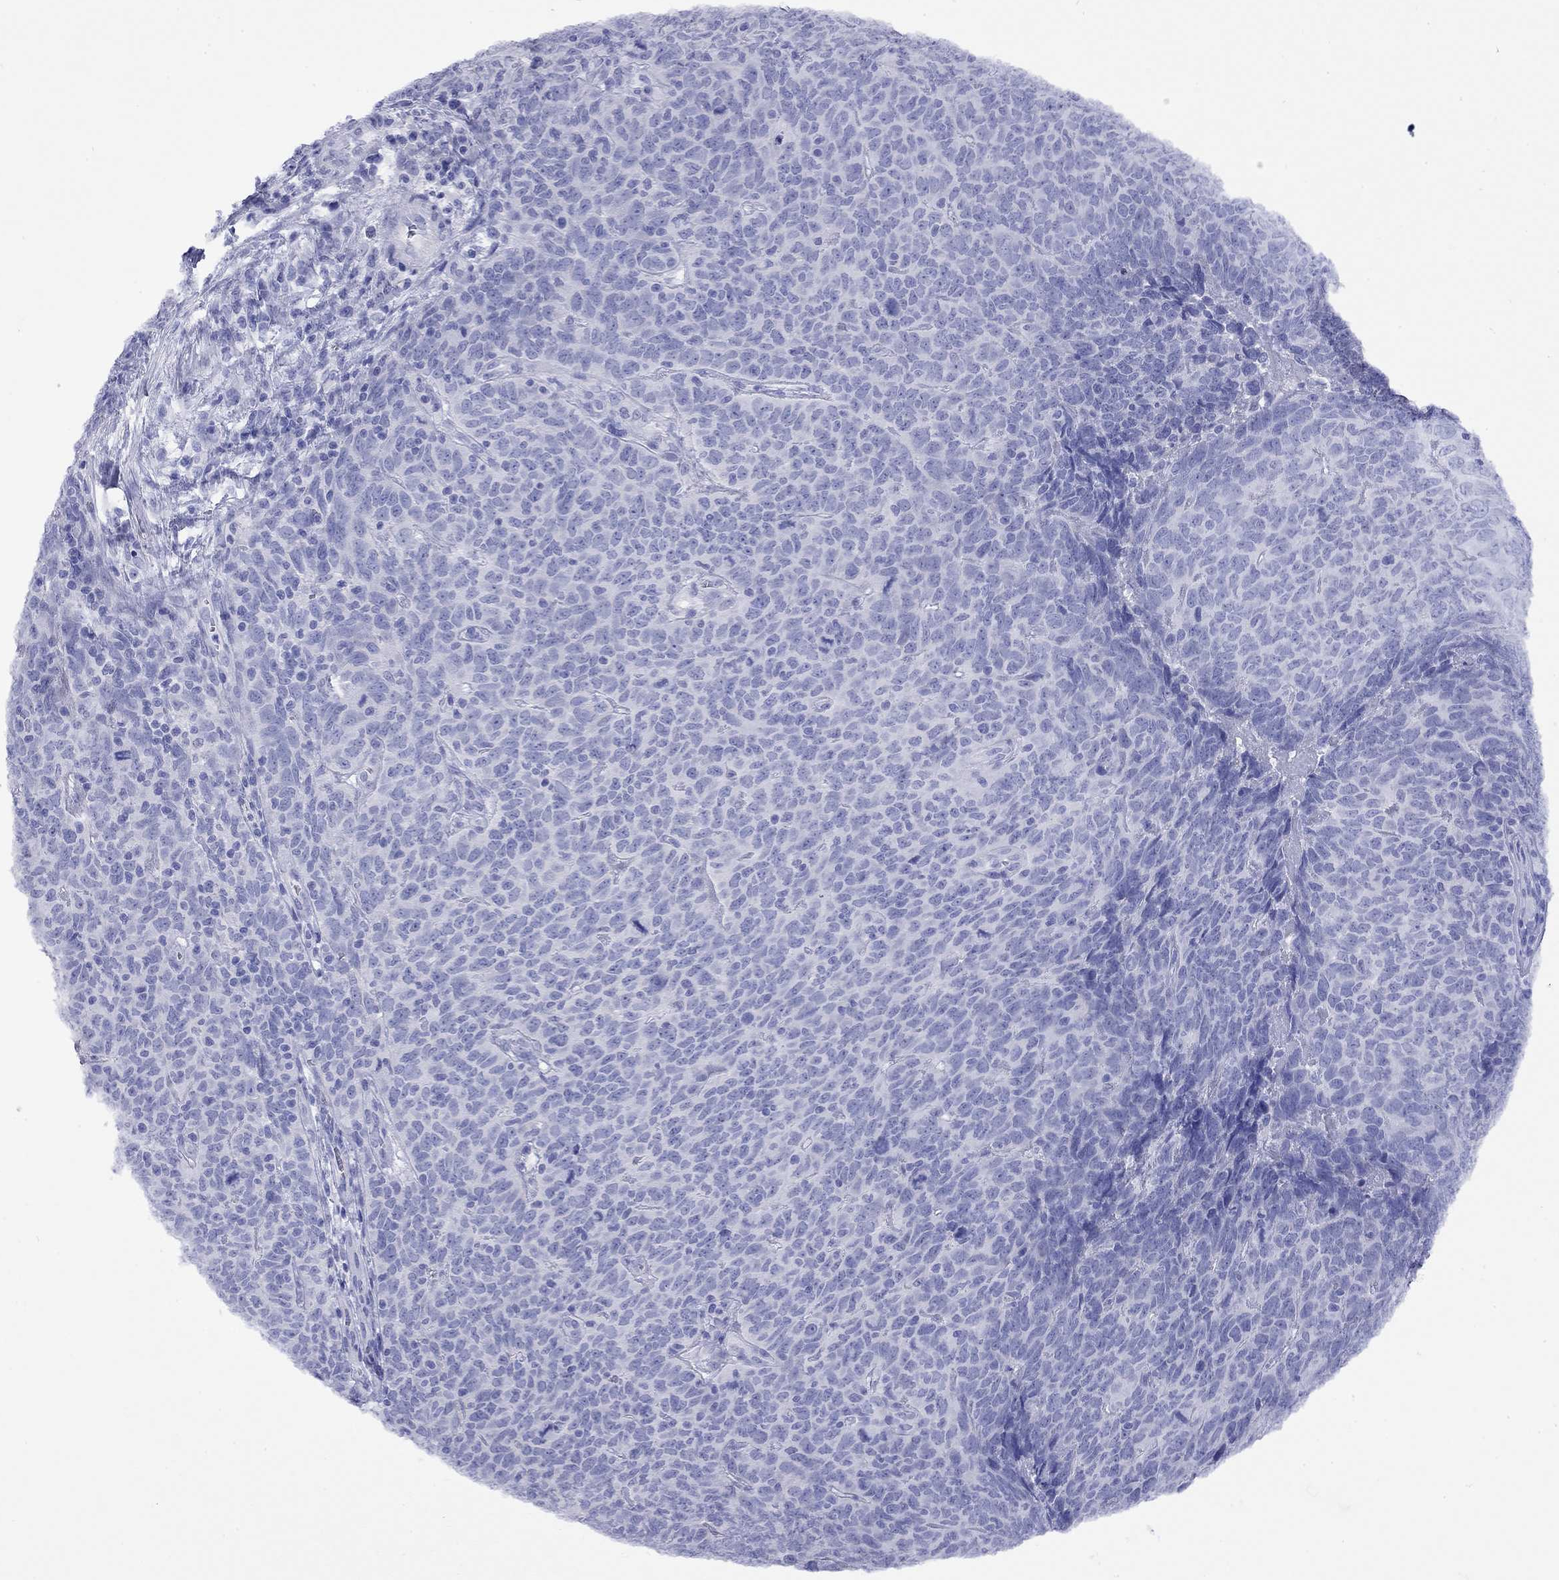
{"staining": {"intensity": "negative", "quantity": "none", "location": "none"}, "tissue": "skin cancer", "cell_type": "Tumor cells", "image_type": "cancer", "snomed": [{"axis": "morphology", "description": "Squamous cell carcinoma, NOS"}, {"axis": "topography", "description": "Skin"}, {"axis": "topography", "description": "Anal"}], "caption": "Skin cancer was stained to show a protein in brown. There is no significant expression in tumor cells.", "gene": "FIGLA", "patient": {"sex": "female", "age": 51}}